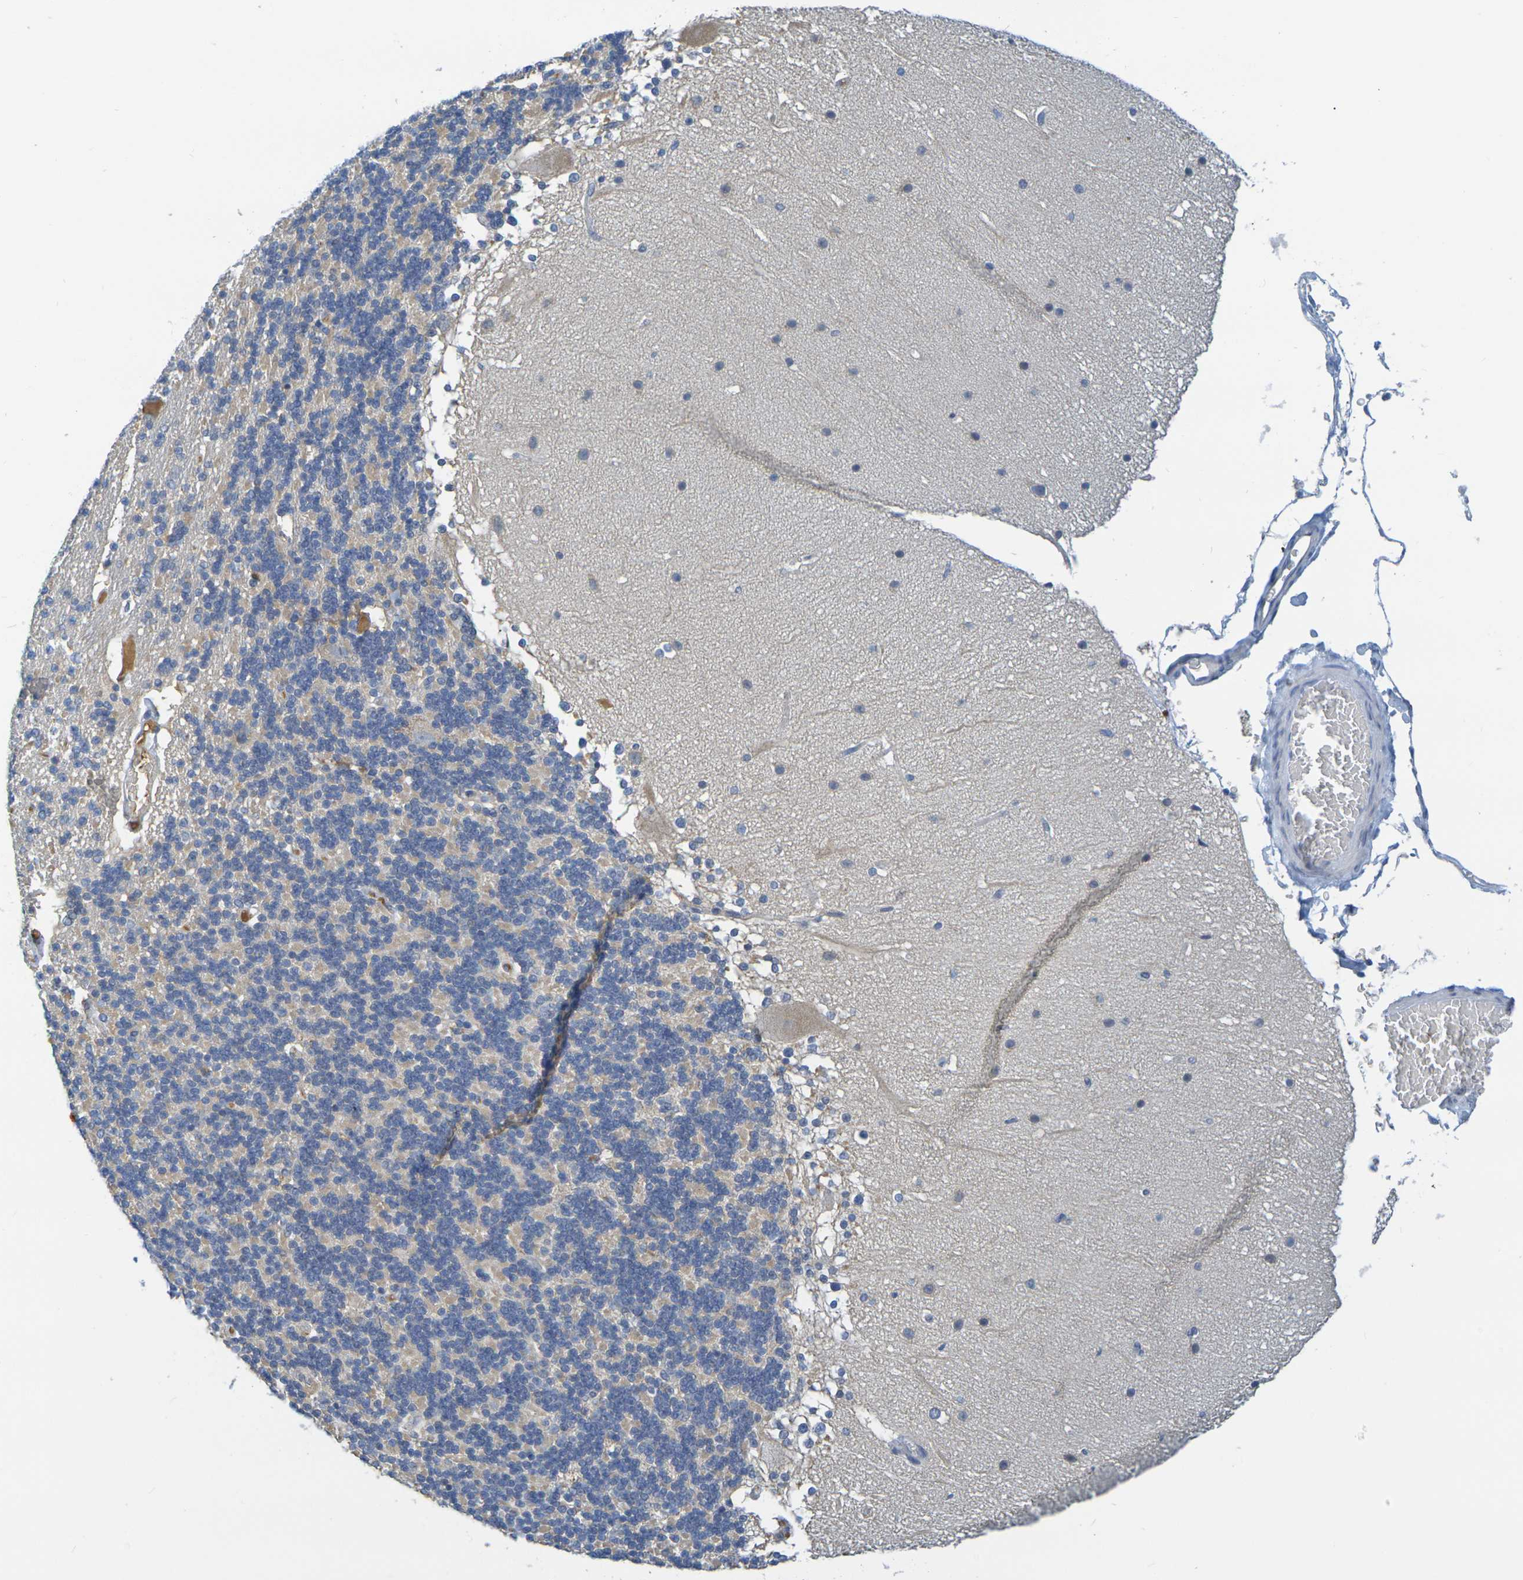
{"staining": {"intensity": "weak", "quantity": "<25%", "location": "cytoplasmic/membranous"}, "tissue": "cerebellum", "cell_type": "Cells in granular layer", "image_type": "normal", "snomed": [{"axis": "morphology", "description": "Normal tissue, NOS"}, {"axis": "topography", "description": "Cerebellum"}], "caption": "The image exhibits no staining of cells in granular layer in normal cerebellum.", "gene": "C1QA", "patient": {"sex": "female", "age": 19}}